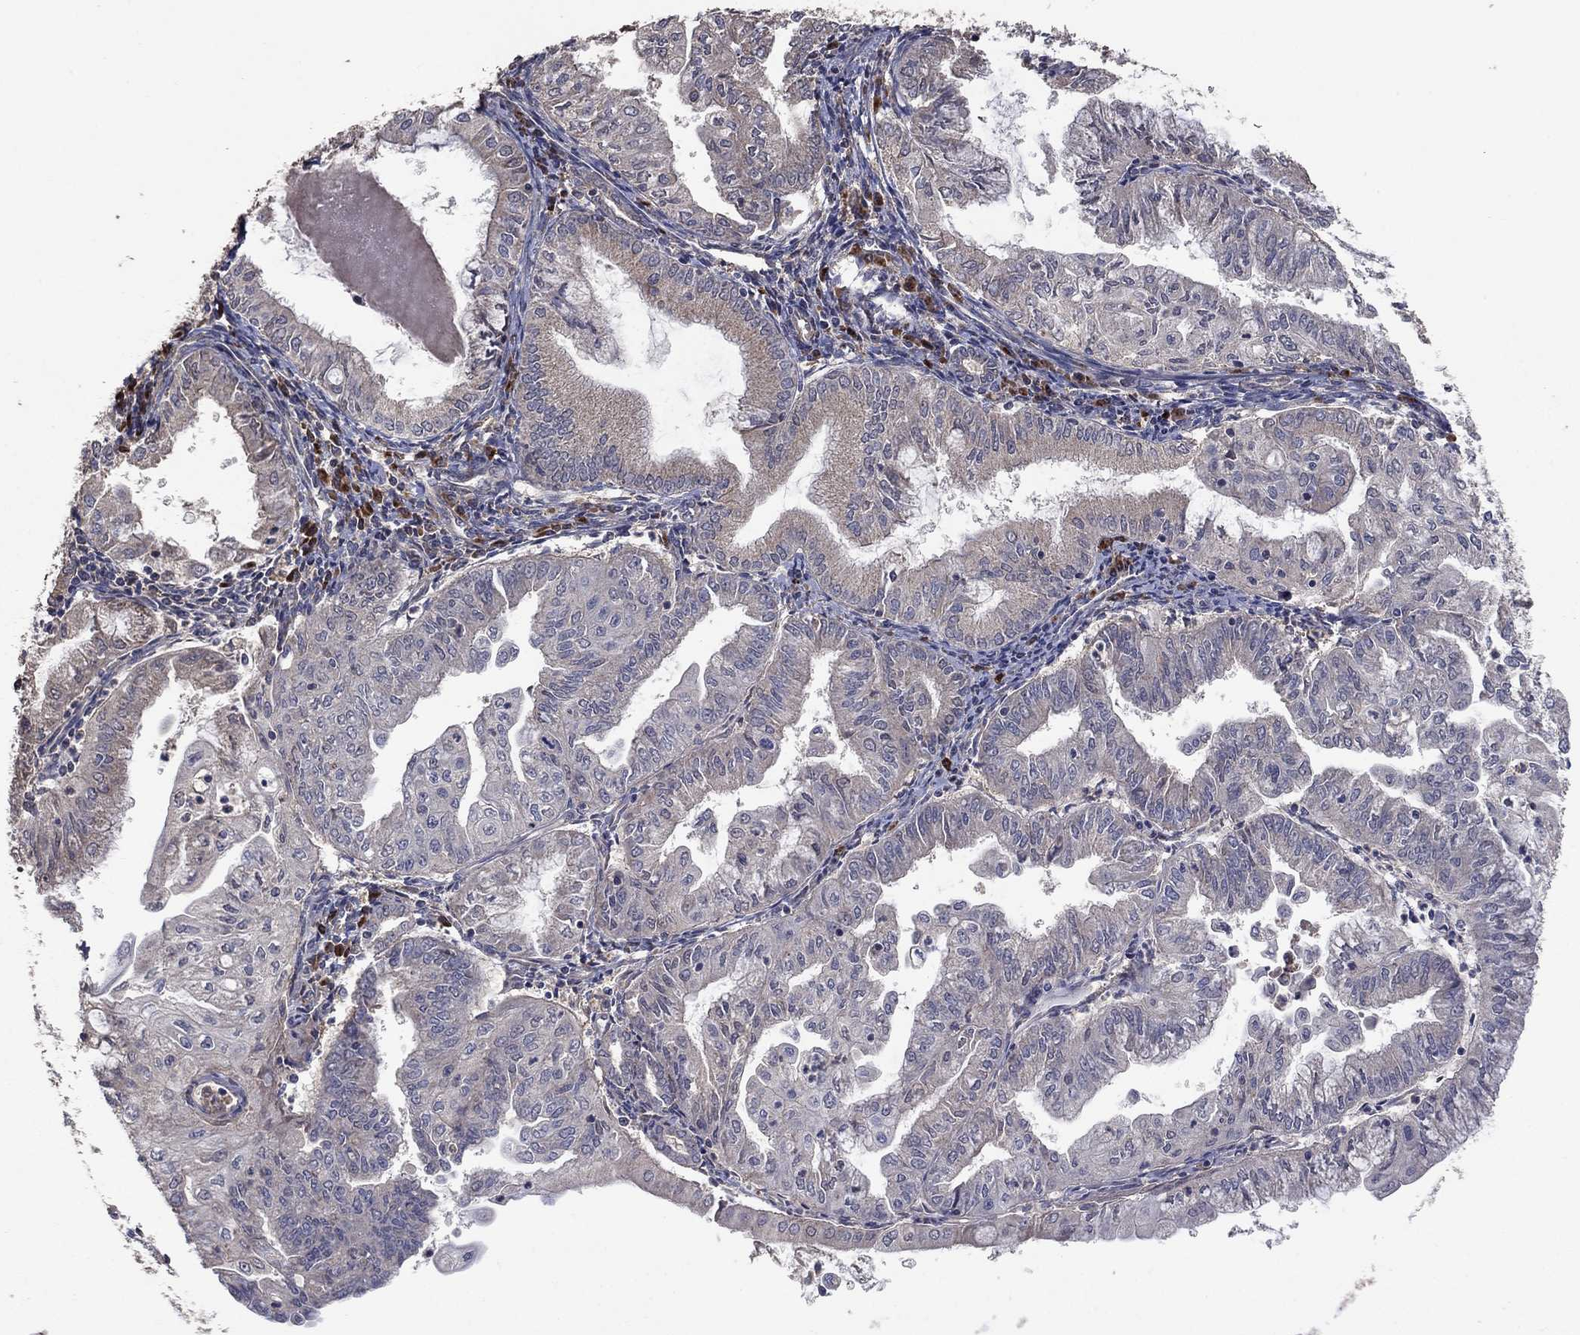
{"staining": {"intensity": "negative", "quantity": "none", "location": "none"}, "tissue": "endometrial cancer", "cell_type": "Tumor cells", "image_type": "cancer", "snomed": [{"axis": "morphology", "description": "Adenocarcinoma, NOS"}, {"axis": "topography", "description": "Endometrium"}], "caption": "DAB (3,3'-diaminobenzidine) immunohistochemical staining of endometrial cancer reveals no significant staining in tumor cells.", "gene": "FLT4", "patient": {"sex": "female", "age": 56}}